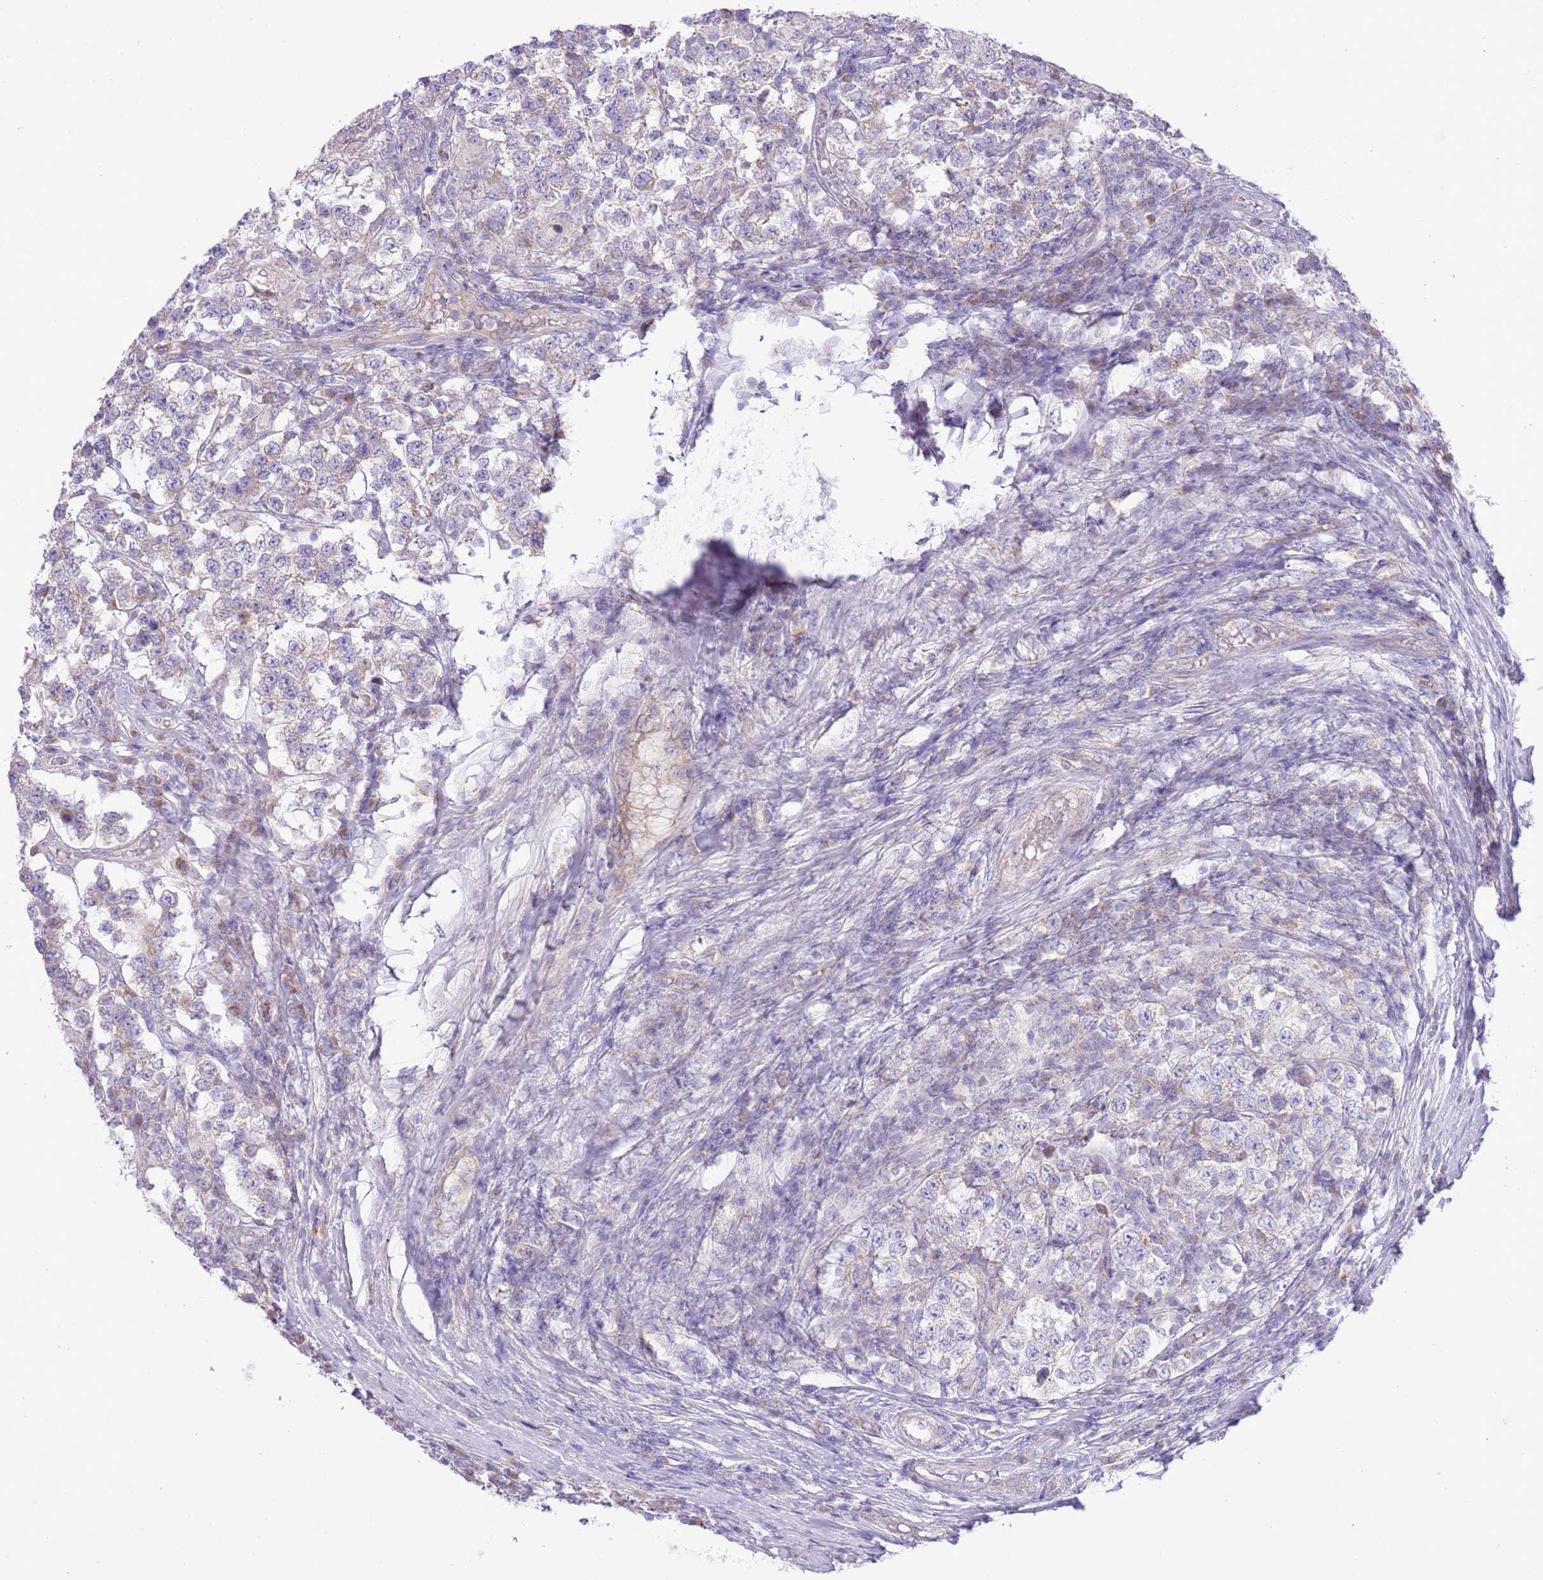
{"staining": {"intensity": "negative", "quantity": "none", "location": "none"}, "tissue": "testis cancer", "cell_type": "Tumor cells", "image_type": "cancer", "snomed": [{"axis": "morphology", "description": "Seminoma, NOS"}, {"axis": "morphology", "description": "Carcinoma, Embryonal, NOS"}, {"axis": "topography", "description": "Testis"}], "caption": "An immunohistochemistry image of testis cancer is shown. There is no staining in tumor cells of testis cancer. (DAB (3,3'-diaminobenzidine) immunohistochemistry, high magnification).", "gene": "OAZ2", "patient": {"sex": "male", "age": 41}}